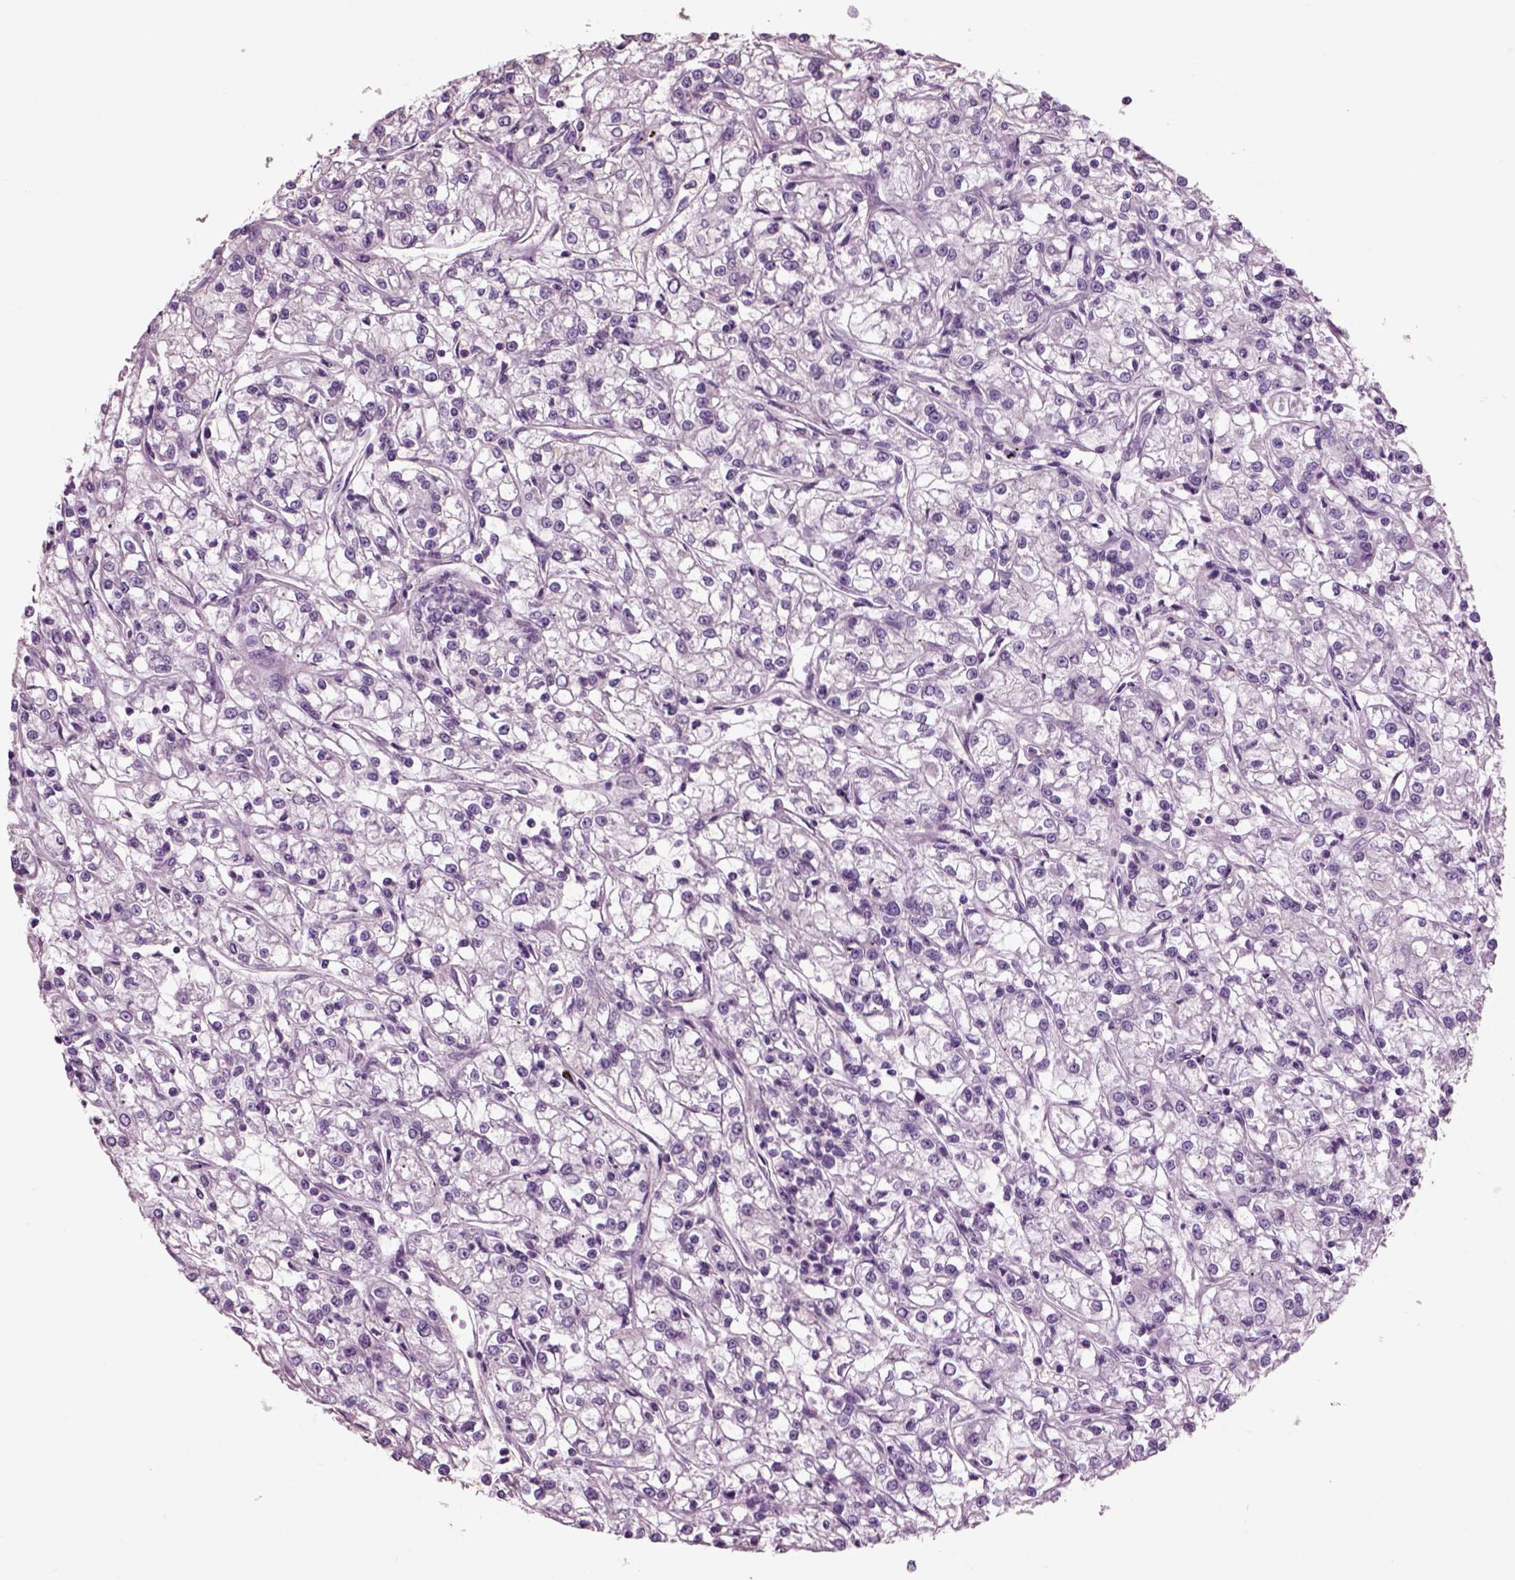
{"staining": {"intensity": "negative", "quantity": "none", "location": "none"}, "tissue": "renal cancer", "cell_type": "Tumor cells", "image_type": "cancer", "snomed": [{"axis": "morphology", "description": "Adenocarcinoma, NOS"}, {"axis": "topography", "description": "Kidney"}], "caption": "Tumor cells show no significant protein expression in adenocarcinoma (renal).", "gene": "CHGB", "patient": {"sex": "female", "age": 59}}